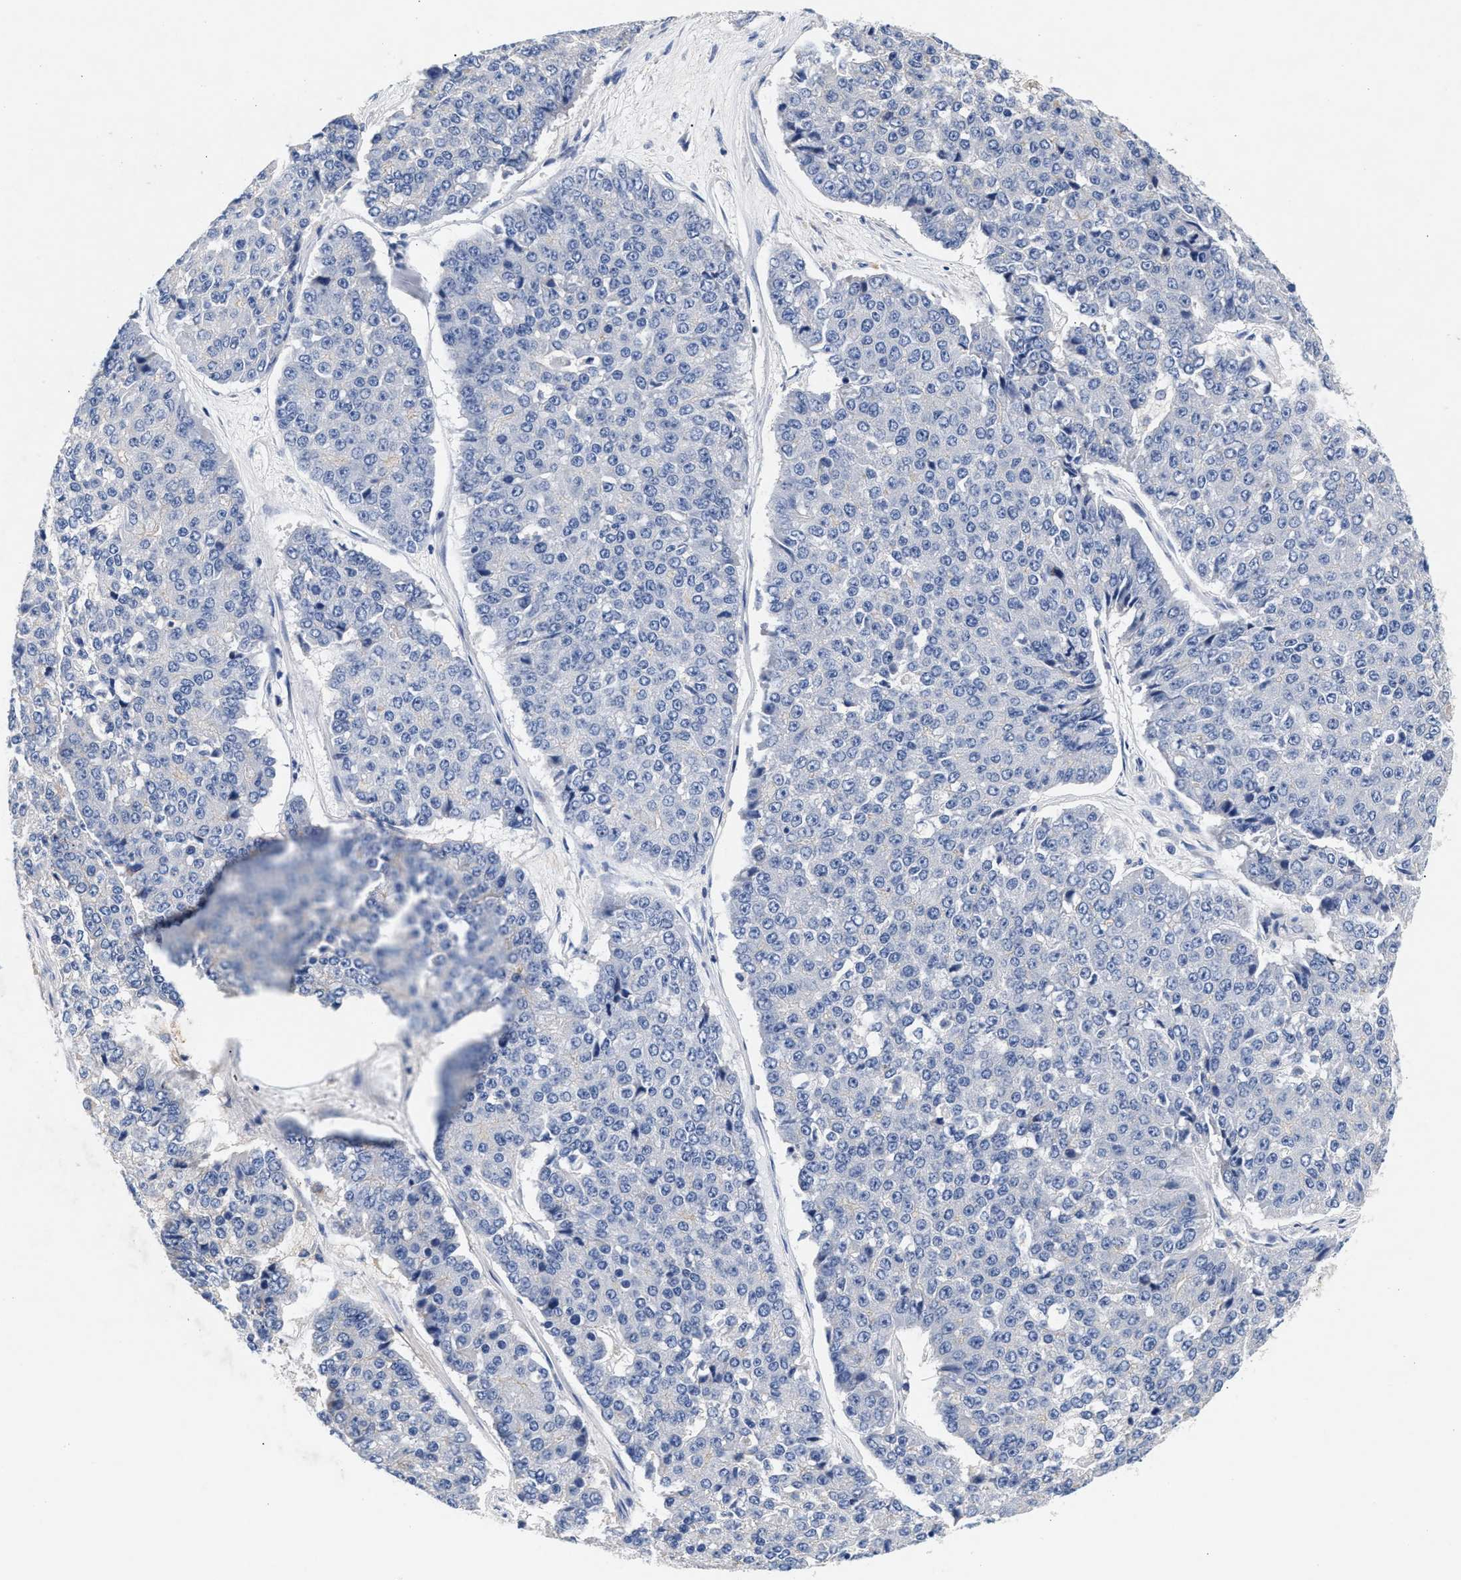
{"staining": {"intensity": "negative", "quantity": "none", "location": "none"}, "tissue": "pancreatic cancer", "cell_type": "Tumor cells", "image_type": "cancer", "snomed": [{"axis": "morphology", "description": "Adenocarcinoma, NOS"}, {"axis": "topography", "description": "Pancreas"}], "caption": "Immunohistochemistry (IHC) image of neoplastic tissue: human pancreatic cancer (adenocarcinoma) stained with DAB (3,3'-diaminobenzidine) exhibits no significant protein expression in tumor cells.", "gene": "GNAI3", "patient": {"sex": "male", "age": 50}}